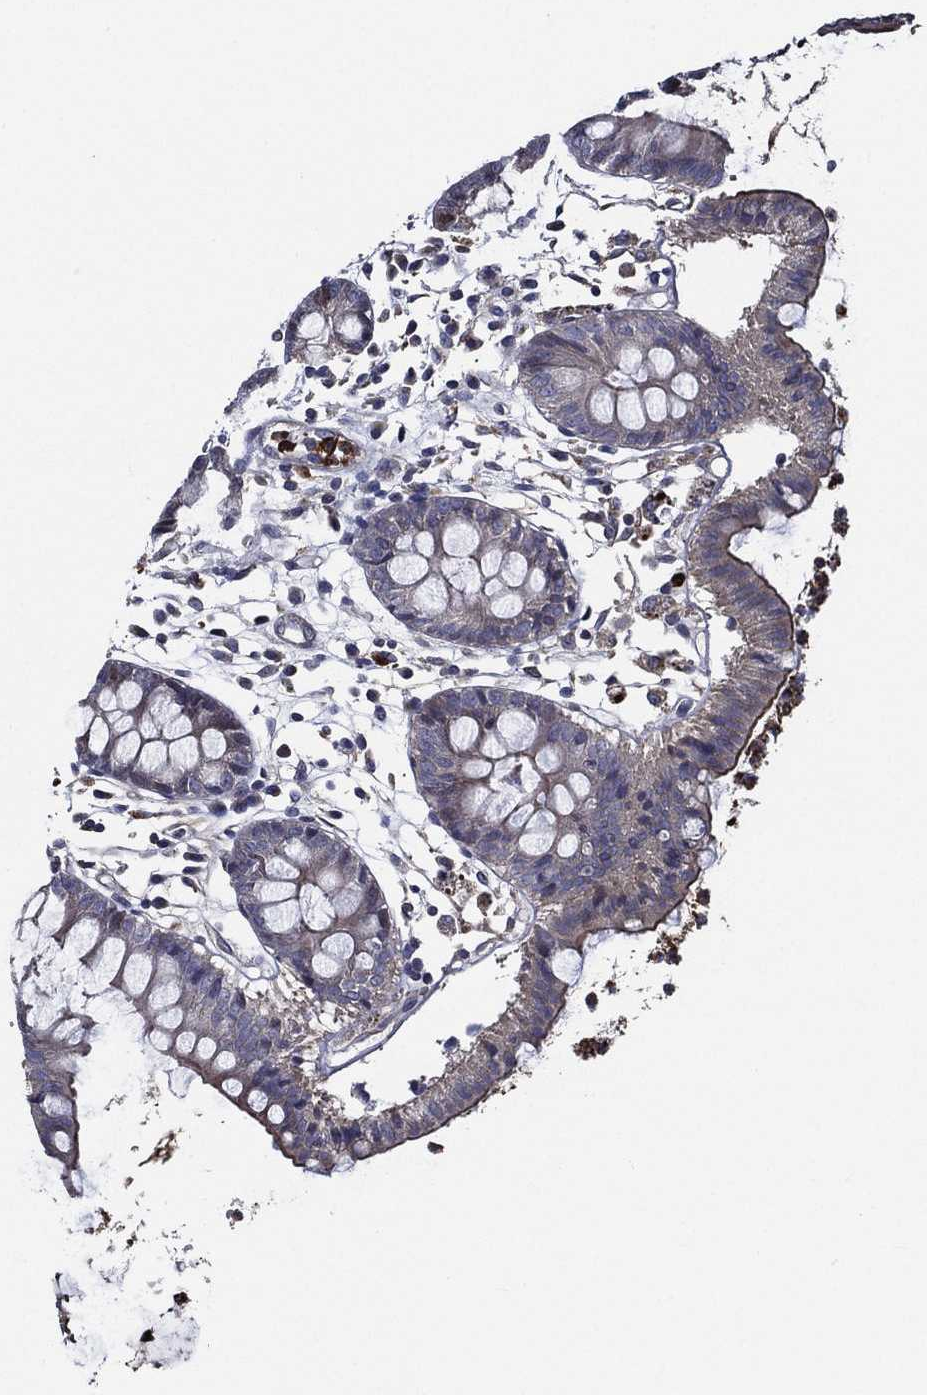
{"staining": {"intensity": "moderate", "quantity": "<25%", "location": "cytoplasmic/membranous"}, "tissue": "colon", "cell_type": "Endothelial cells", "image_type": "normal", "snomed": [{"axis": "morphology", "description": "Normal tissue, NOS"}, {"axis": "topography", "description": "Colon"}], "caption": "This micrograph reveals IHC staining of unremarkable colon, with low moderate cytoplasmic/membranous expression in about <25% of endothelial cells.", "gene": "KIF20B", "patient": {"sex": "female", "age": 84}}